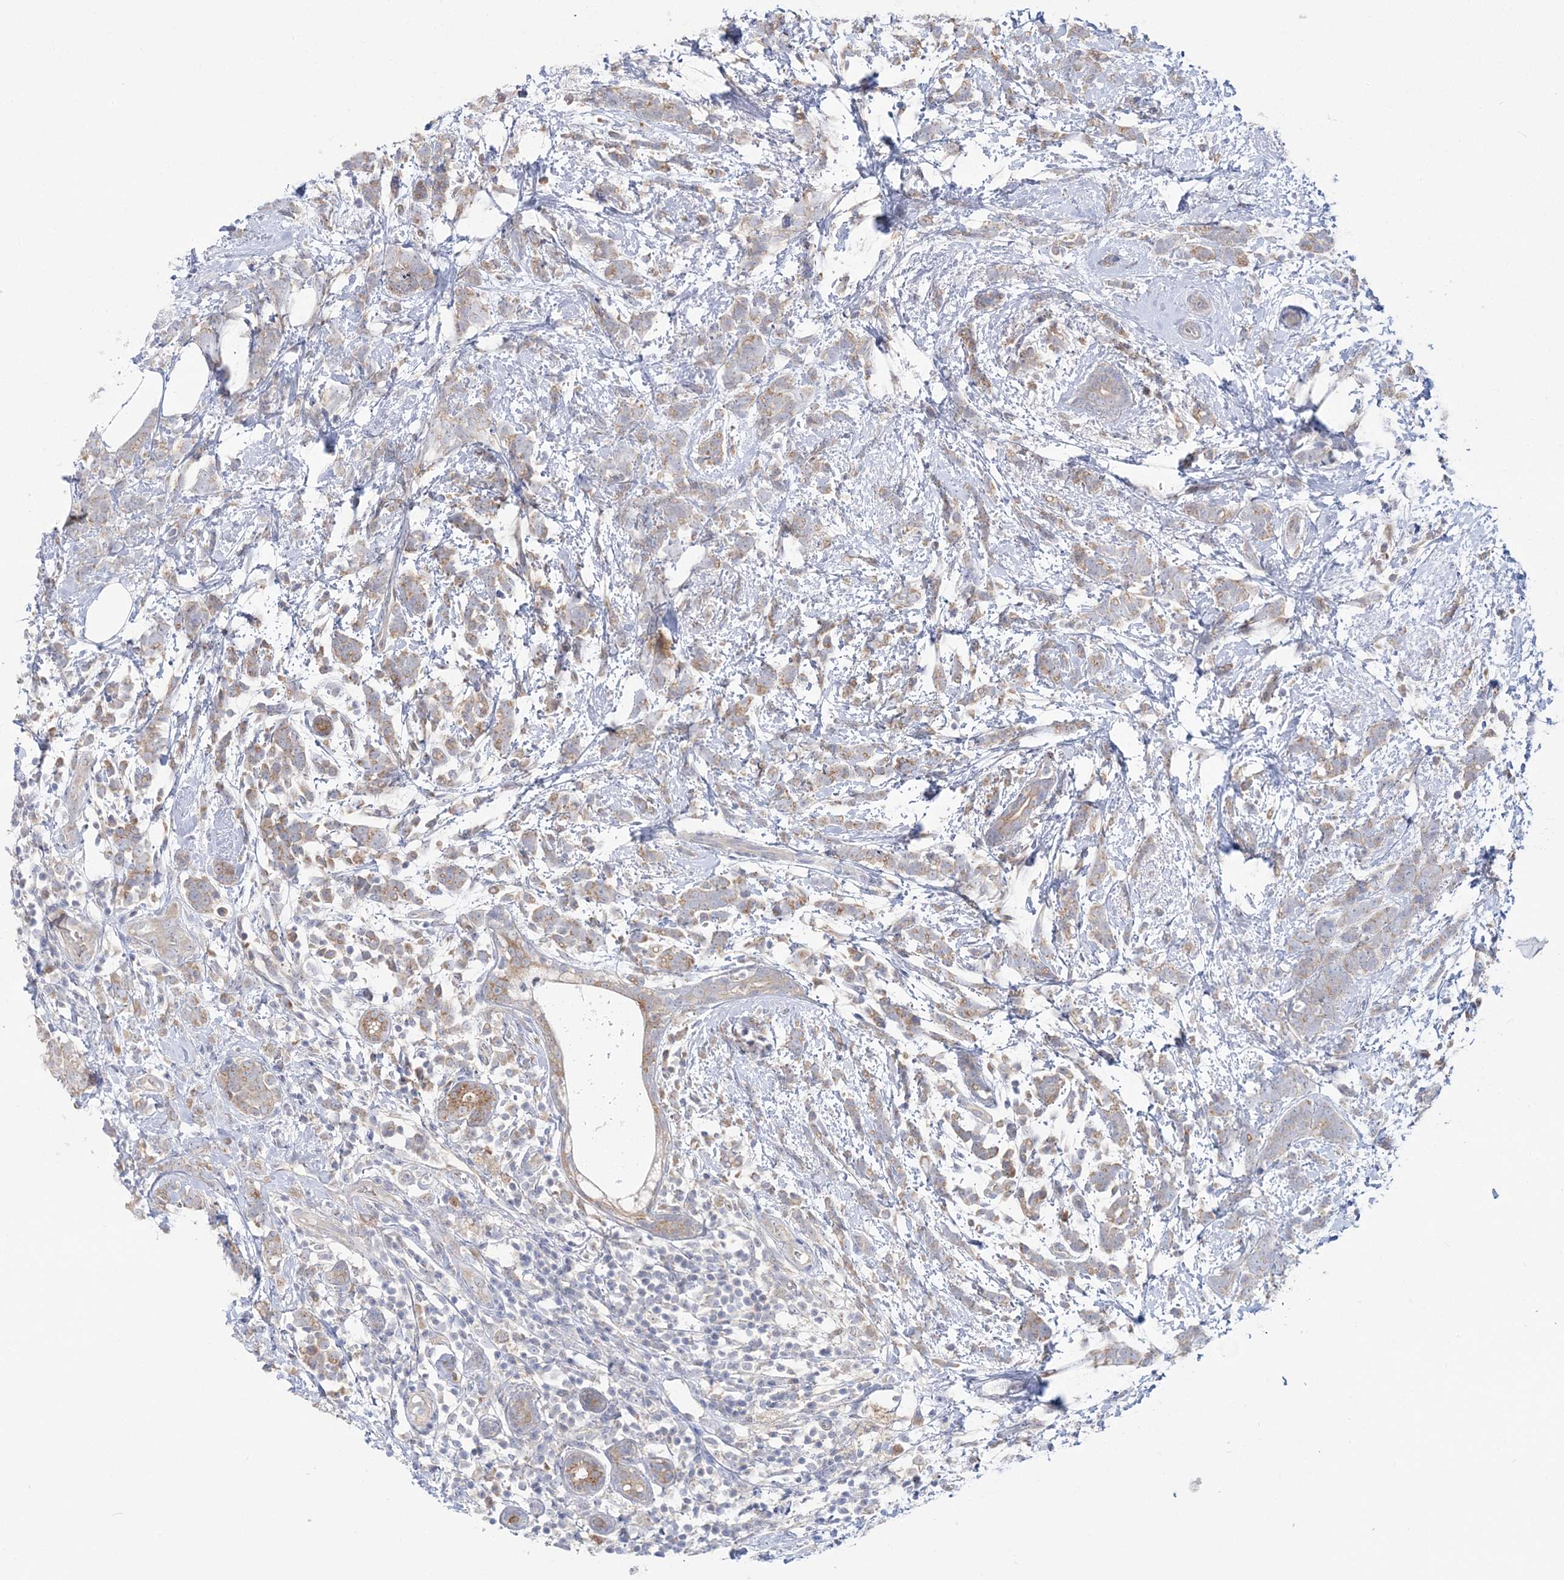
{"staining": {"intensity": "weak", "quantity": ">75%", "location": "cytoplasmic/membranous"}, "tissue": "breast cancer", "cell_type": "Tumor cells", "image_type": "cancer", "snomed": [{"axis": "morphology", "description": "Lobular carcinoma"}, {"axis": "topography", "description": "Breast"}], "caption": "A high-resolution micrograph shows IHC staining of breast lobular carcinoma, which displays weak cytoplasmic/membranous positivity in approximately >75% of tumor cells.", "gene": "MMADHC", "patient": {"sex": "female", "age": 58}}